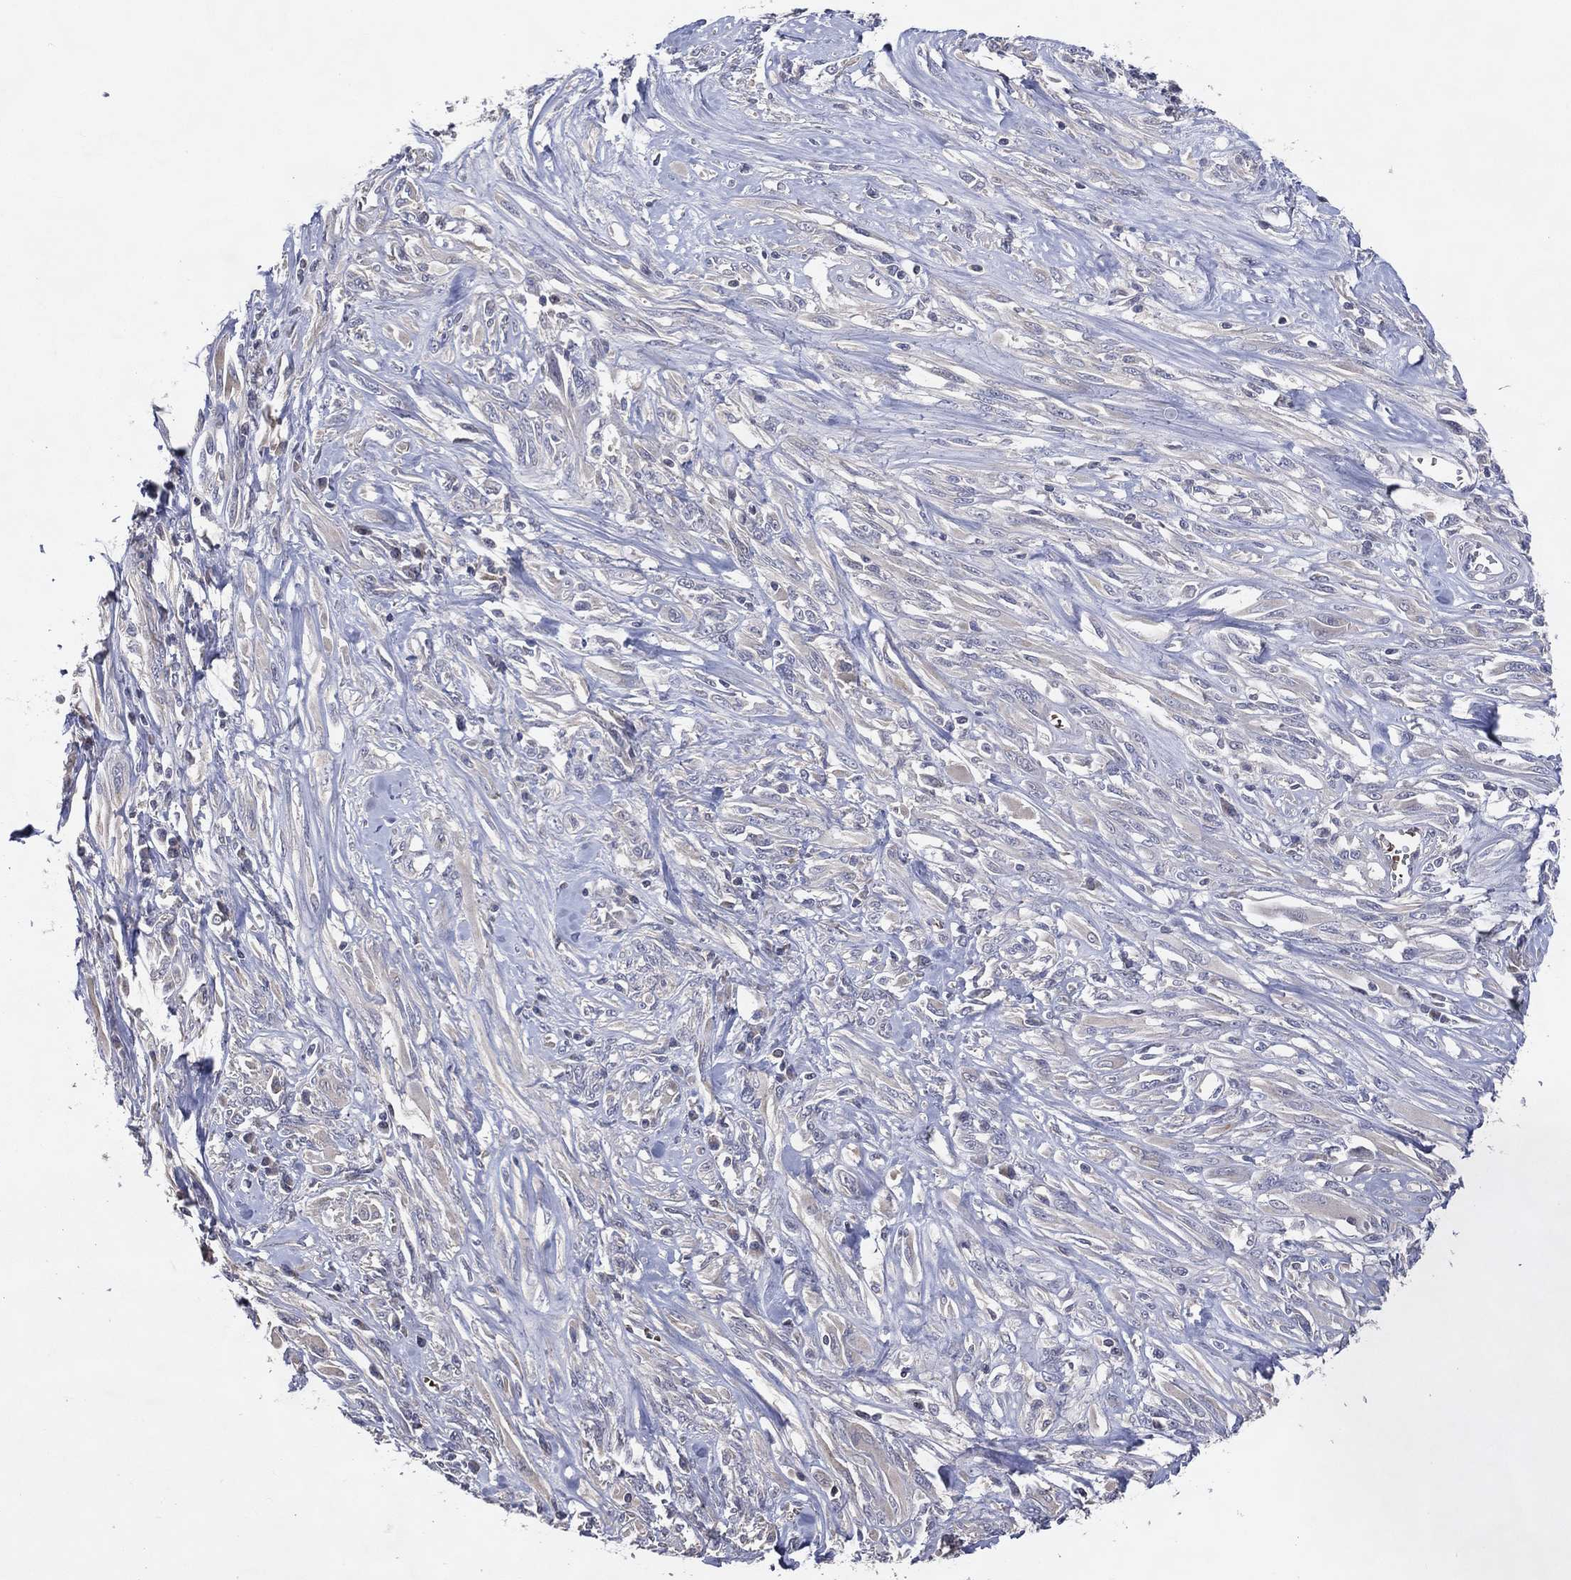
{"staining": {"intensity": "negative", "quantity": "none", "location": "none"}, "tissue": "melanoma", "cell_type": "Tumor cells", "image_type": "cancer", "snomed": [{"axis": "morphology", "description": "Malignant melanoma, NOS"}, {"axis": "topography", "description": "Skin"}], "caption": "High power microscopy micrograph of an immunohistochemistry photomicrograph of malignant melanoma, revealing no significant staining in tumor cells. (Brightfield microscopy of DAB (3,3'-diaminobenzidine) immunohistochemistry (IHC) at high magnification).", "gene": "DNAH7", "patient": {"sex": "female", "age": 91}}